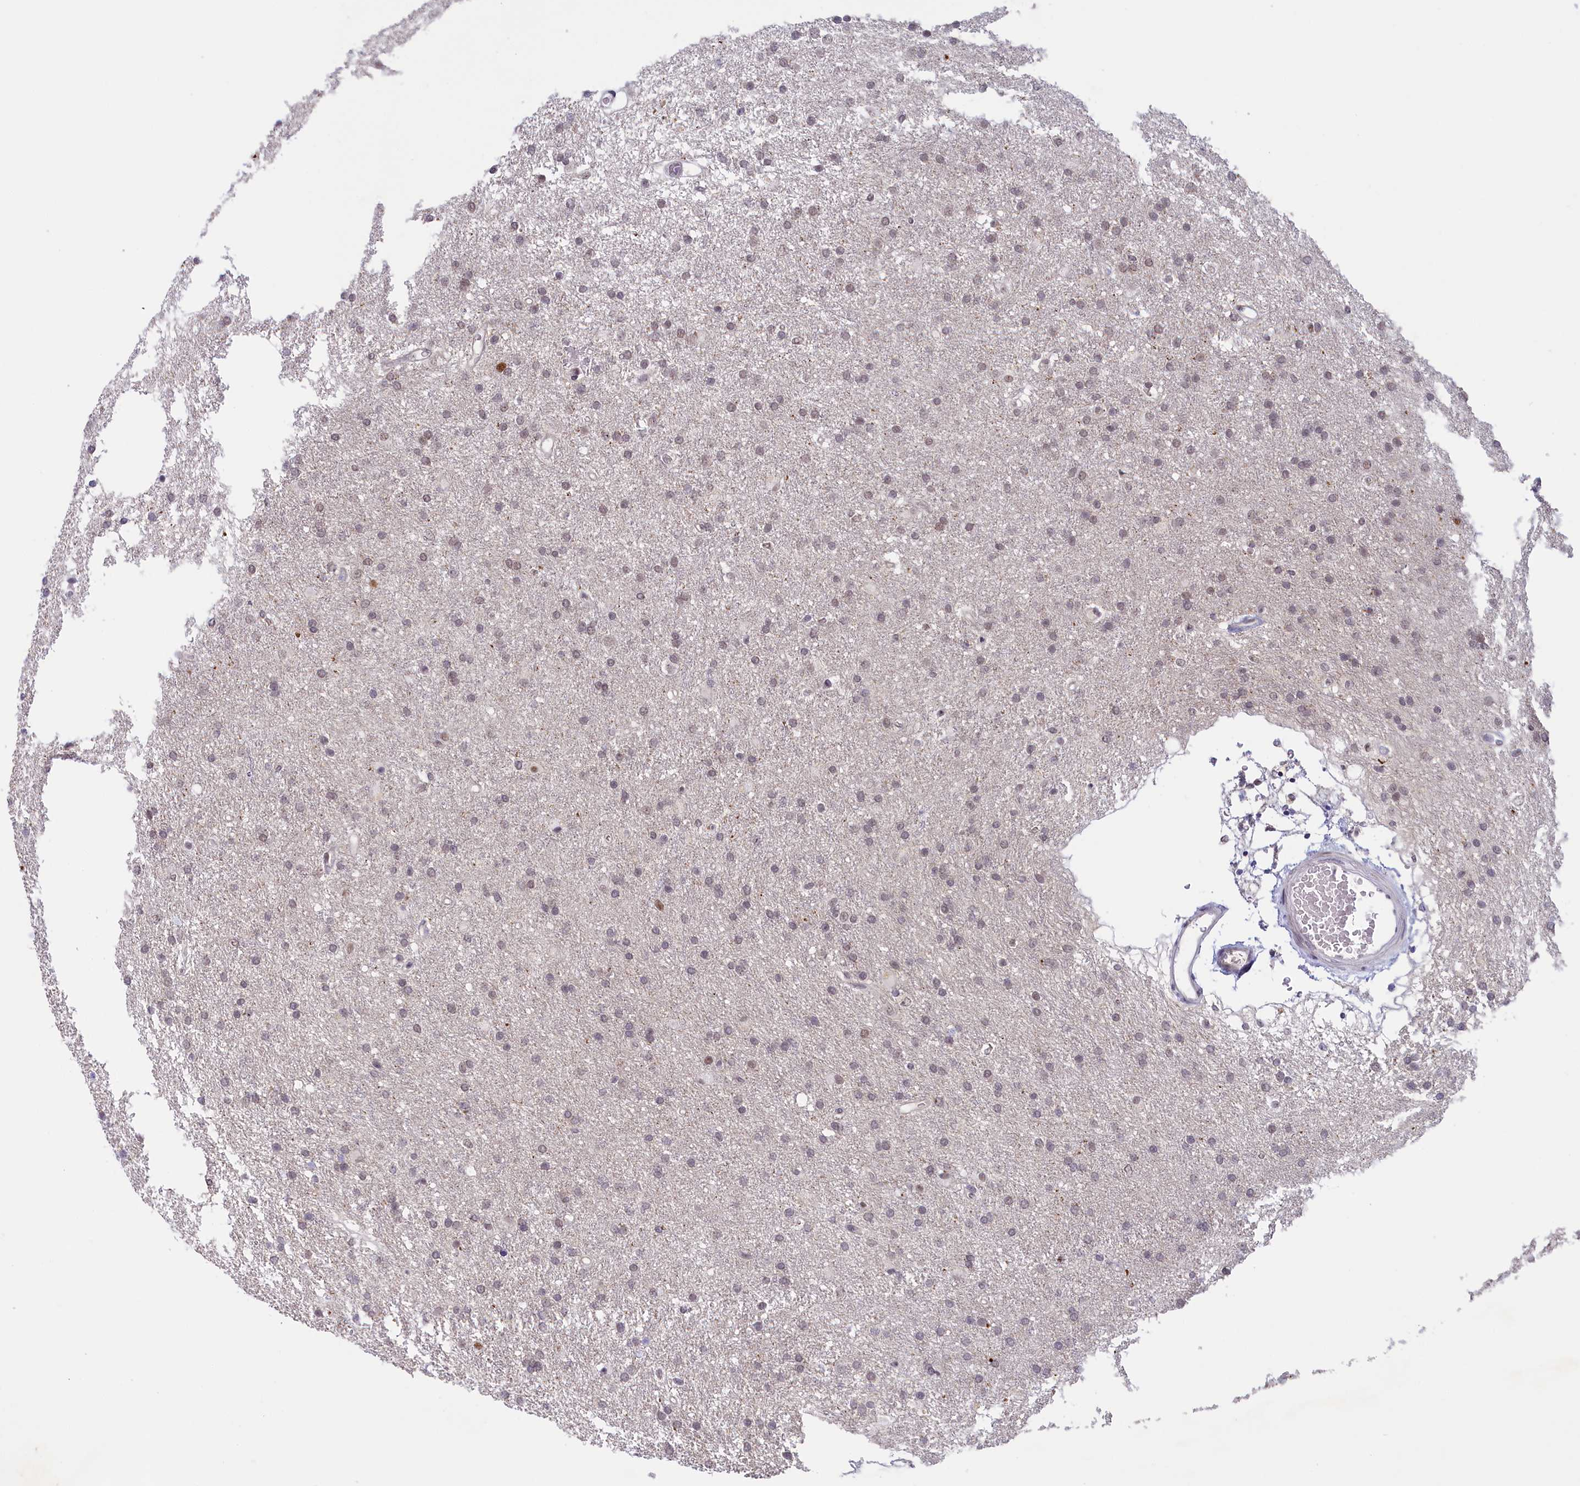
{"staining": {"intensity": "weak", "quantity": "25%-75%", "location": "nuclear"}, "tissue": "glioma", "cell_type": "Tumor cells", "image_type": "cancer", "snomed": [{"axis": "morphology", "description": "Glioma, malignant, High grade"}, {"axis": "topography", "description": "Brain"}], "caption": "A photomicrograph of glioma stained for a protein shows weak nuclear brown staining in tumor cells.", "gene": "SEC31B", "patient": {"sex": "male", "age": 77}}